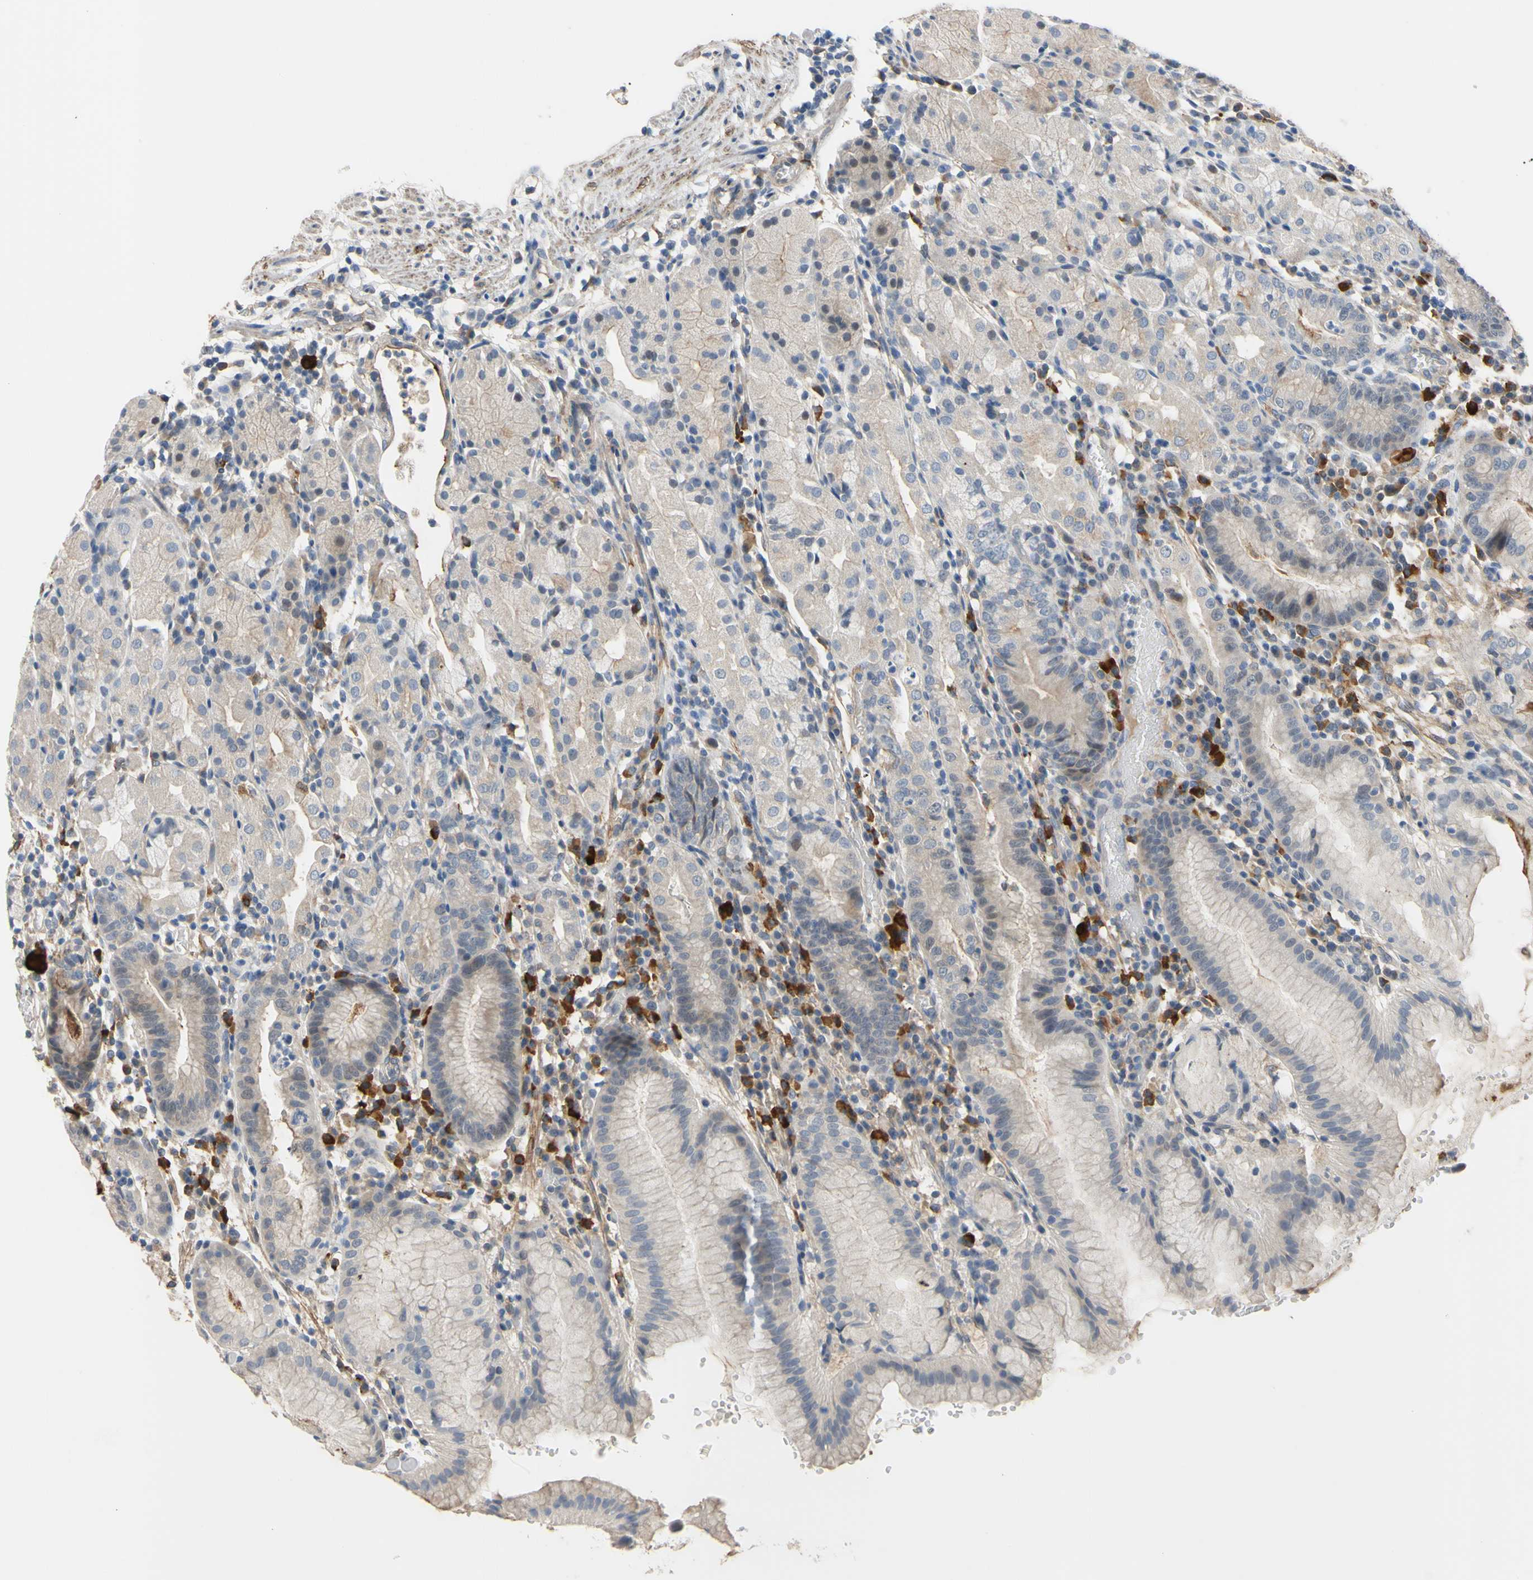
{"staining": {"intensity": "negative", "quantity": "none", "location": "none"}, "tissue": "stomach", "cell_type": "Glandular cells", "image_type": "normal", "snomed": [{"axis": "morphology", "description": "Normal tissue, NOS"}, {"axis": "topography", "description": "Stomach"}, {"axis": "topography", "description": "Stomach, lower"}], "caption": "Image shows no protein staining in glandular cells of unremarkable stomach. The staining is performed using DAB brown chromogen with nuclei counter-stained in using hematoxylin.", "gene": "LHX9", "patient": {"sex": "female", "age": 75}}